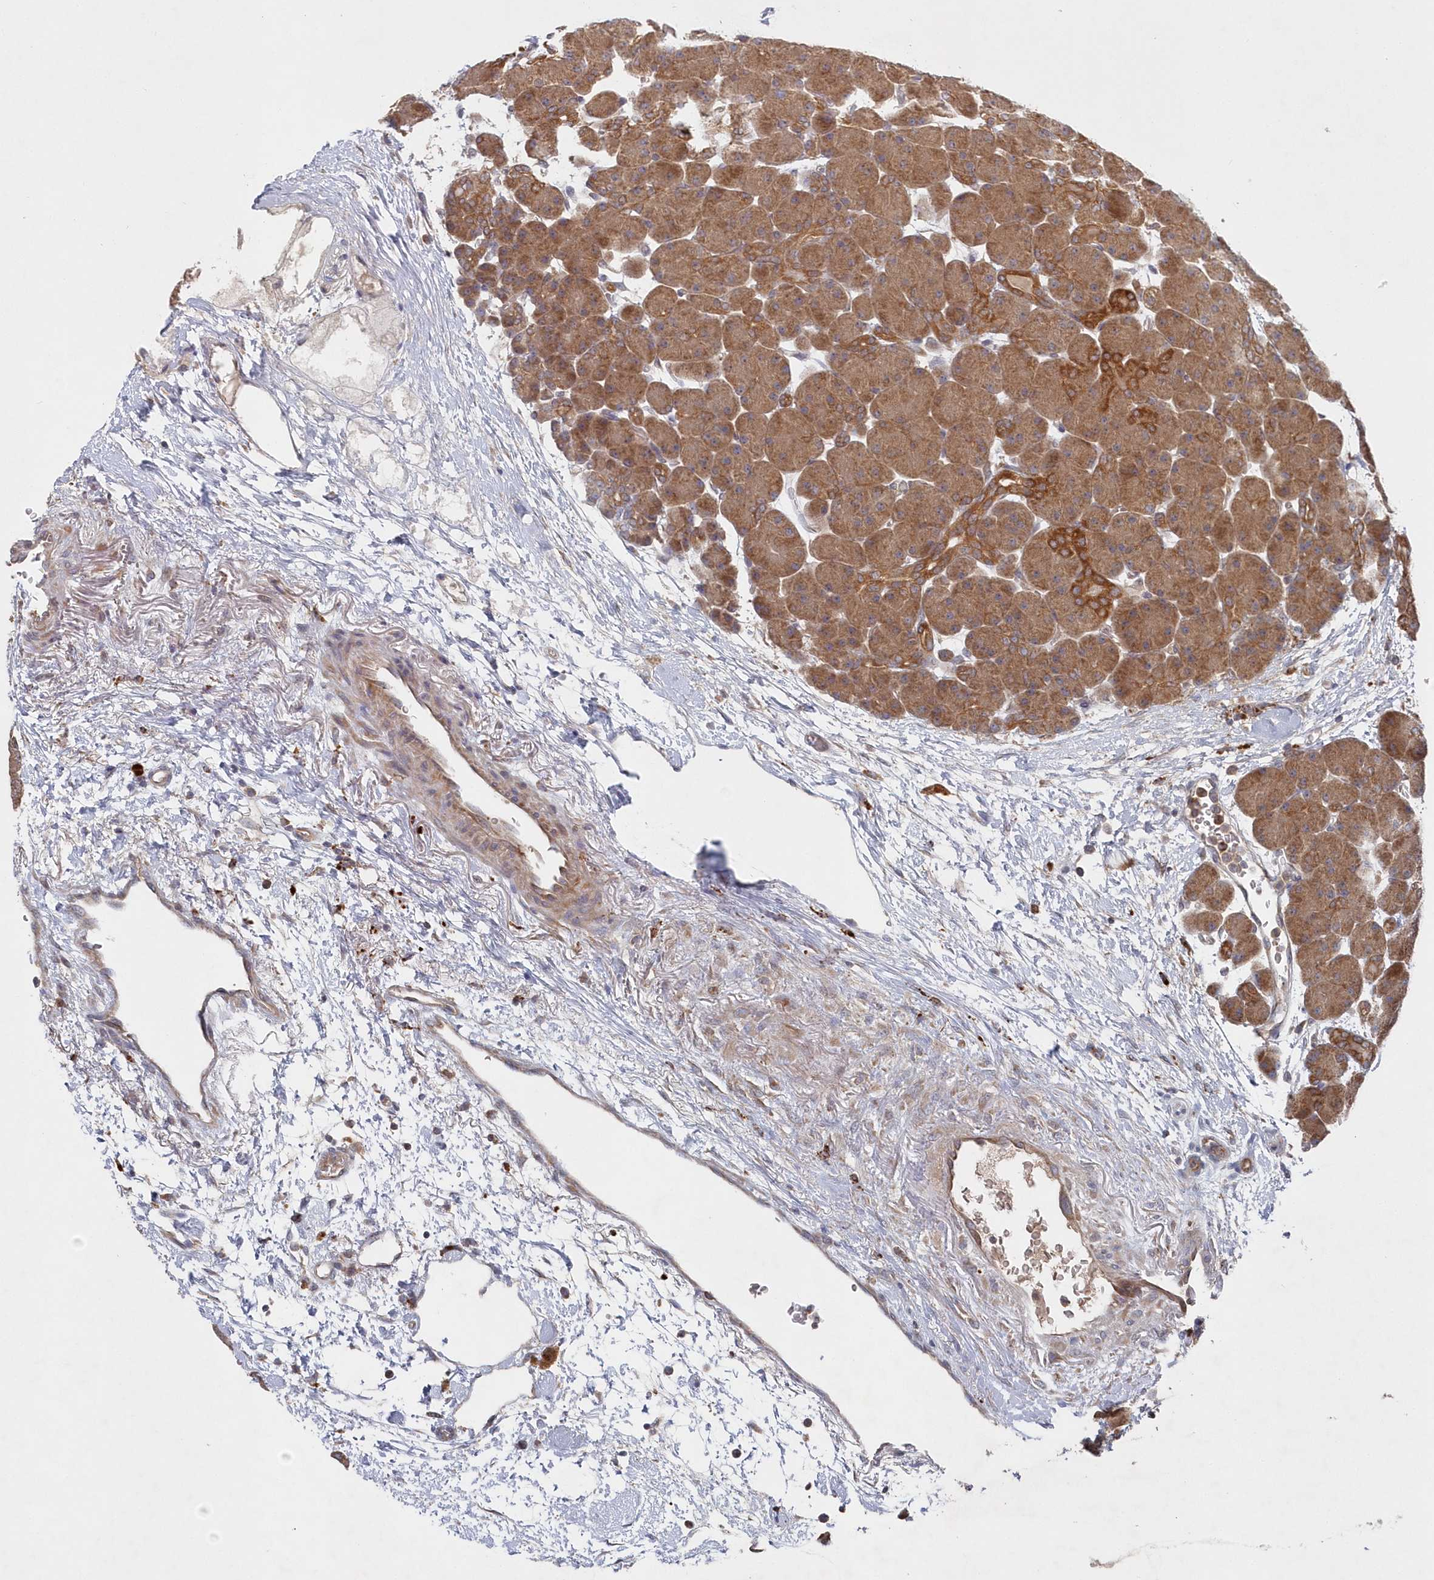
{"staining": {"intensity": "moderate", "quantity": ">75%", "location": "cytoplasmic/membranous"}, "tissue": "pancreas", "cell_type": "Exocrine glandular cells", "image_type": "normal", "snomed": [{"axis": "morphology", "description": "Normal tissue, NOS"}, {"axis": "topography", "description": "Pancreas"}], "caption": "Immunohistochemistry (IHC) (DAB (3,3'-diaminobenzidine)) staining of normal human pancreas displays moderate cytoplasmic/membranous protein expression in about >75% of exocrine glandular cells. The staining was performed using DAB, with brown indicating positive protein expression. Nuclei are stained blue with hematoxylin.", "gene": "ASNSD1", "patient": {"sex": "male", "age": 66}}